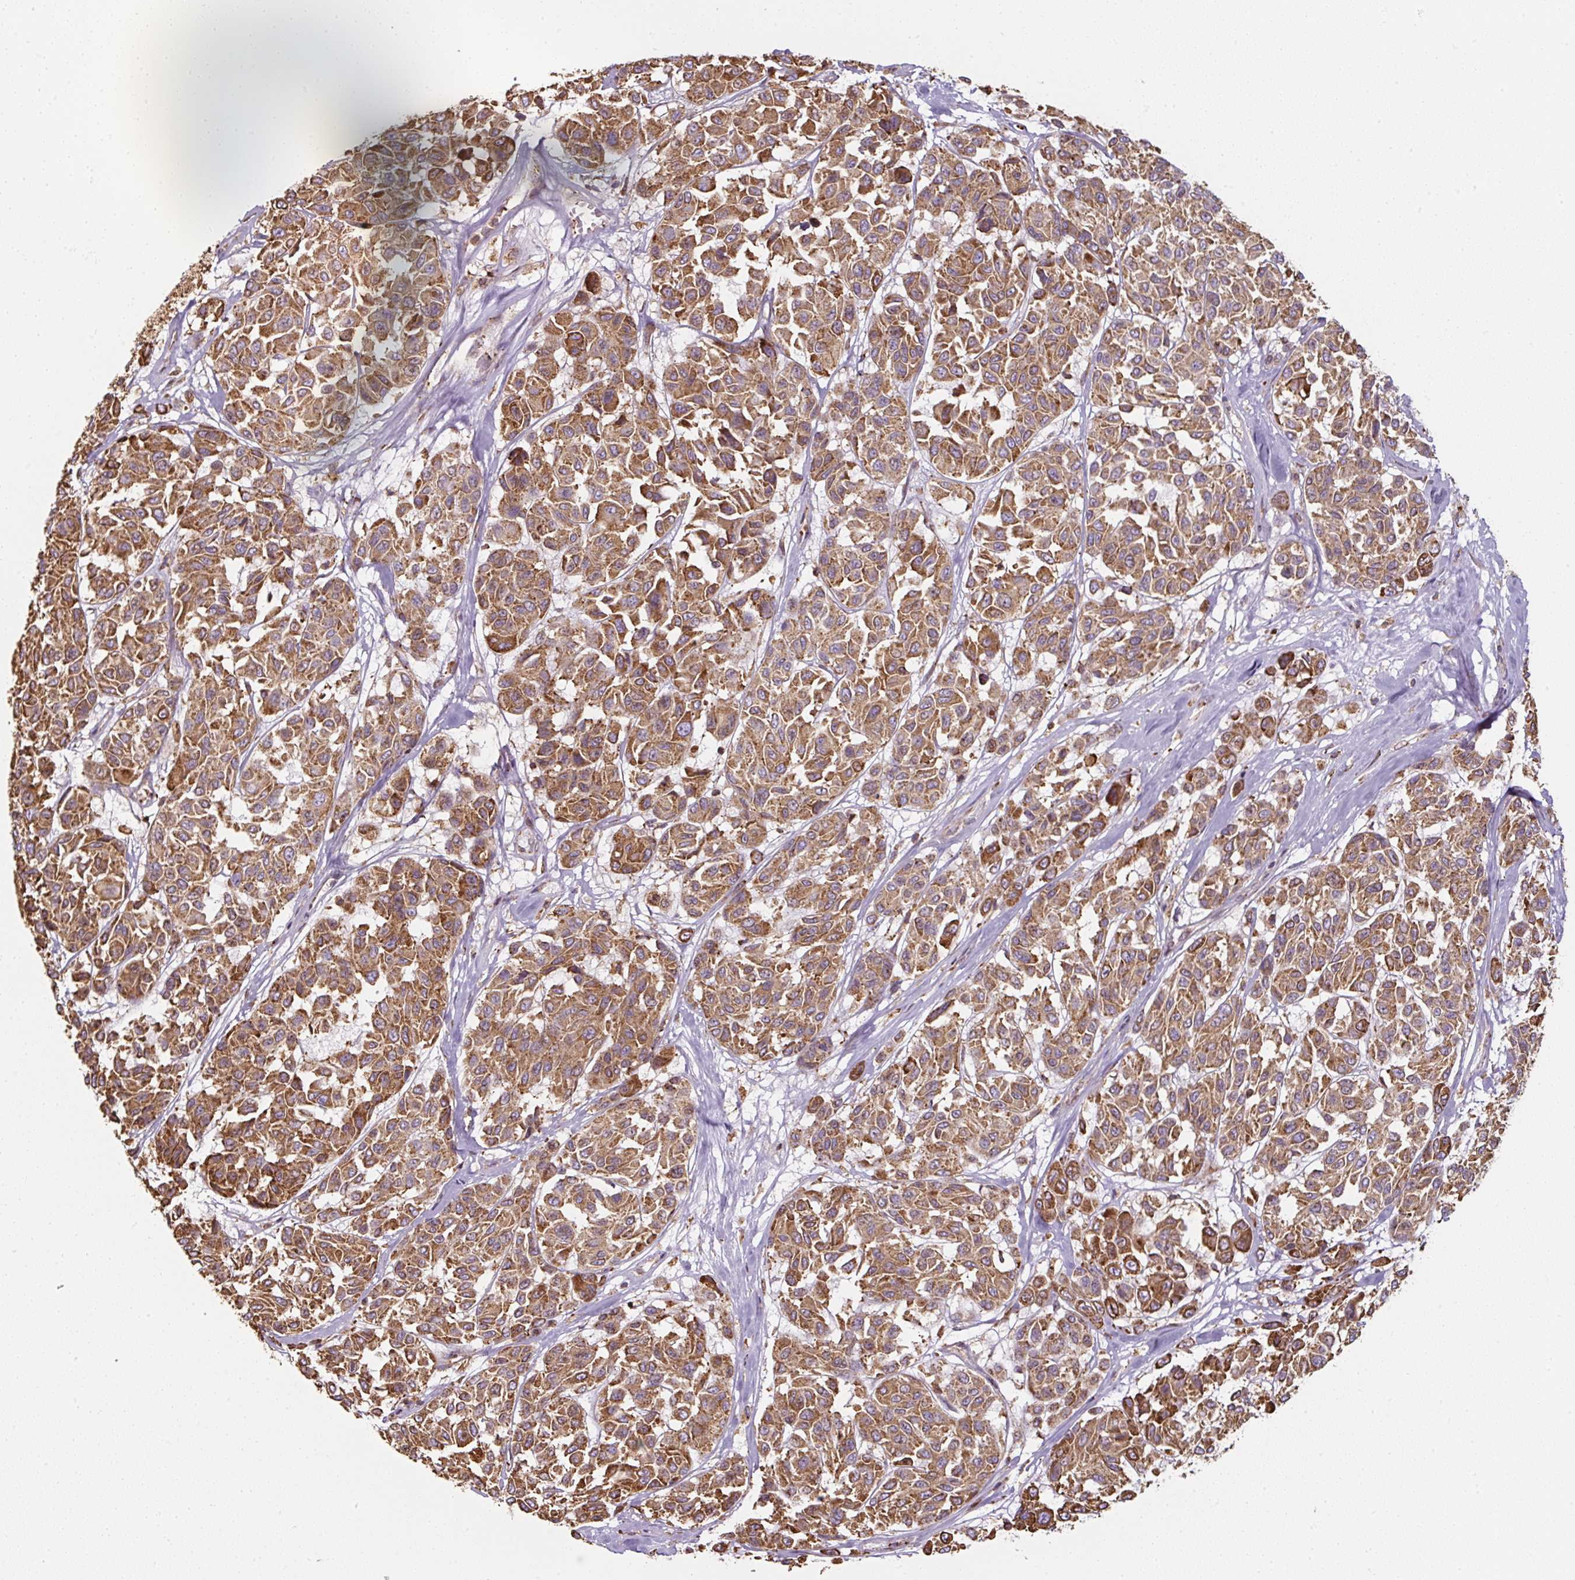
{"staining": {"intensity": "moderate", "quantity": ">75%", "location": "cytoplasmic/membranous"}, "tissue": "melanoma", "cell_type": "Tumor cells", "image_type": "cancer", "snomed": [{"axis": "morphology", "description": "Malignant melanoma, NOS"}, {"axis": "topography", "description": "Skin"}], "caption": "An immunohistochemistry photomicrograph of tumor tissue is shown. Protein staining in brown labels moderate cytoplasmic/membranous positivity in malignant melanoma within tumor cells.", "gene": "PRKCSH", "patient": {"sex": "female", "age": 66}}